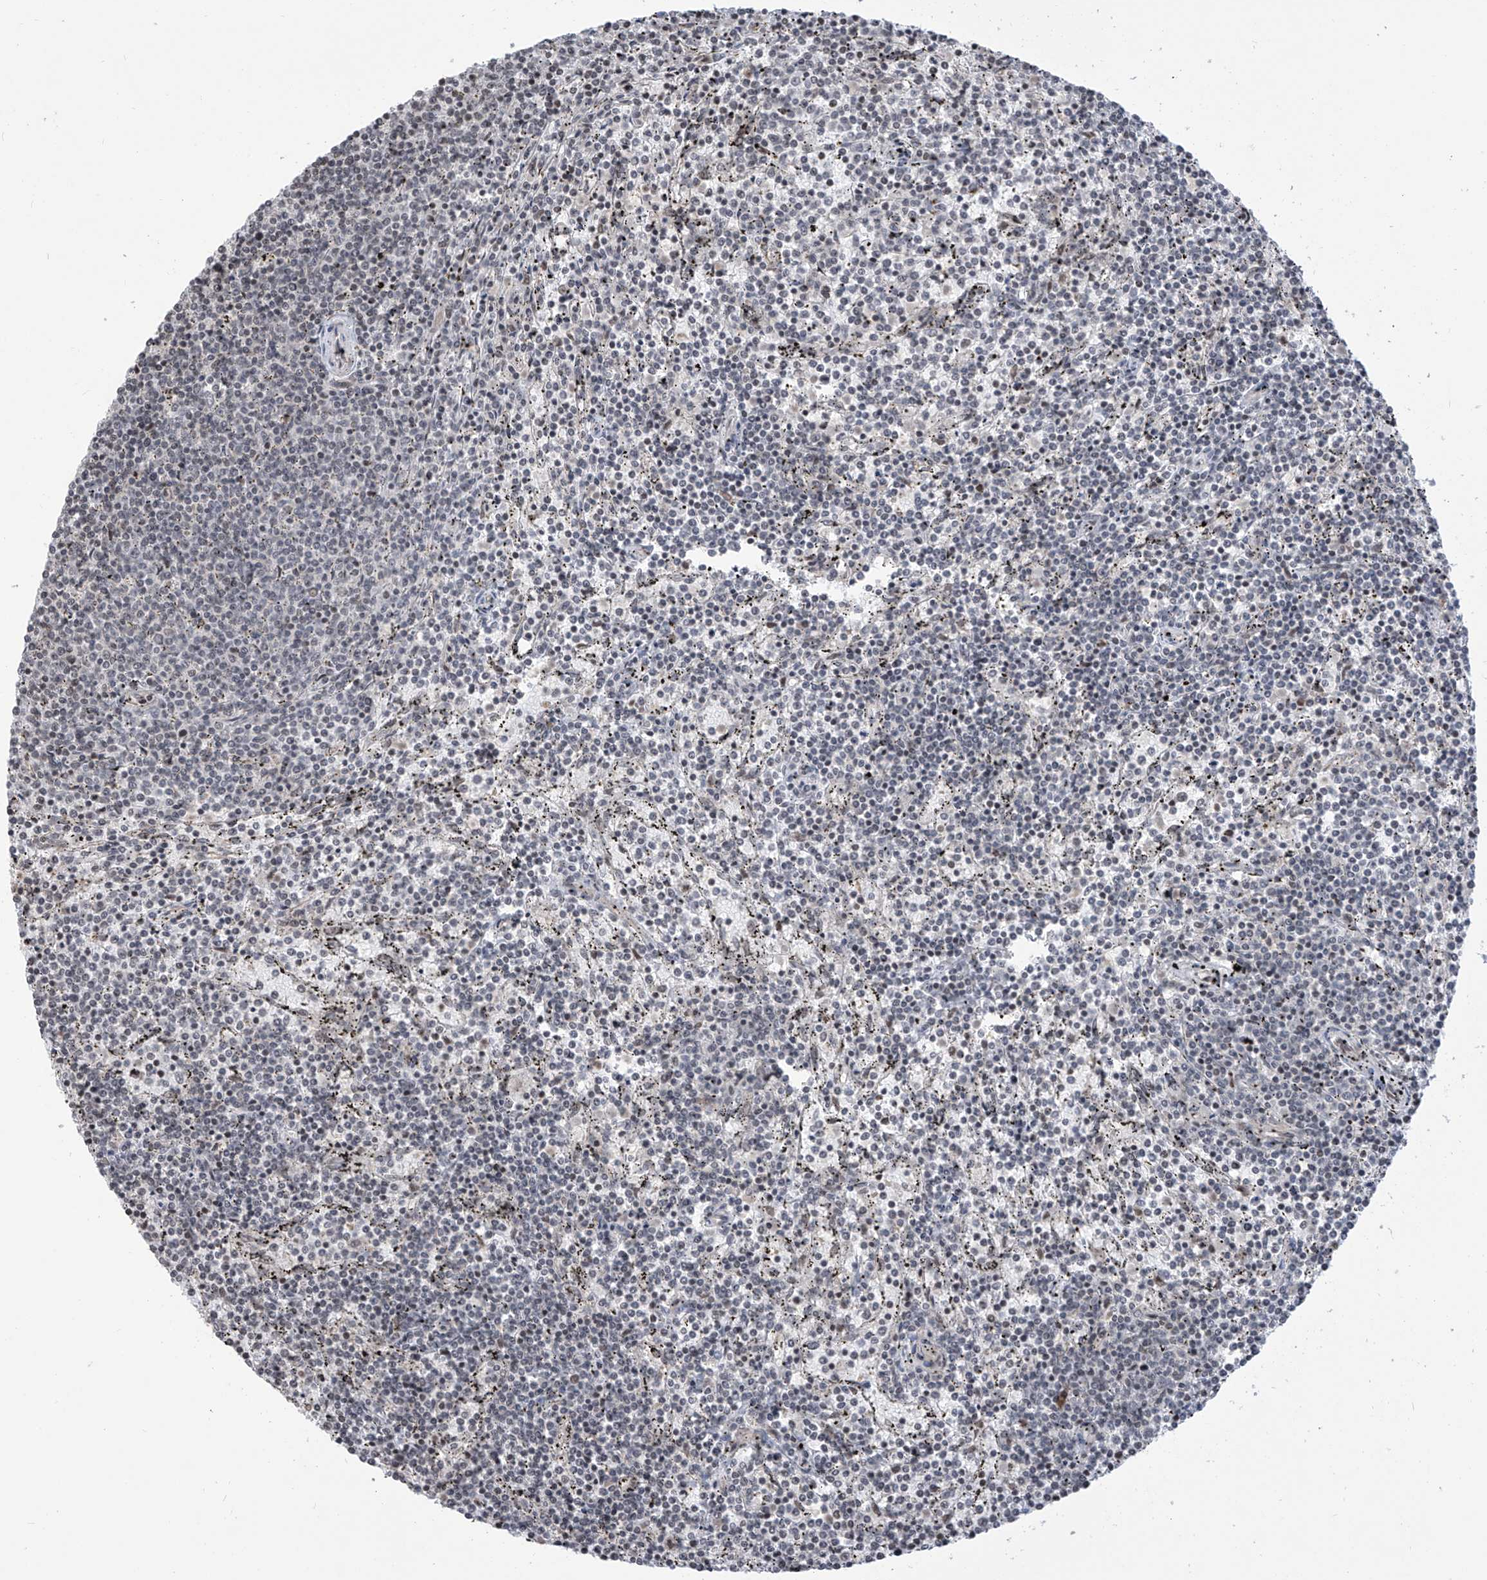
{"staining": {"intensity": "negative", "quantity": "none", "location": "none"}, "tissue": "lymphoma", "cell_type": "Tumor cells", "image_type": "cancer", "snomed": [{"axis": "morphology", "description": "Malignant lymphoma, non-Hodgkin's type, Low grade"}, {"axis": "topography", "description": "Spleen"}], "caption": "High power microscopy micrograph of an IHC histopathology image of low-grade malignant lymphoma, non-Hodgkin's type, revealing no significant staining in tumor cells.", "gene": "METAP1D", "patient": {"sex": "female", "age": 50}}